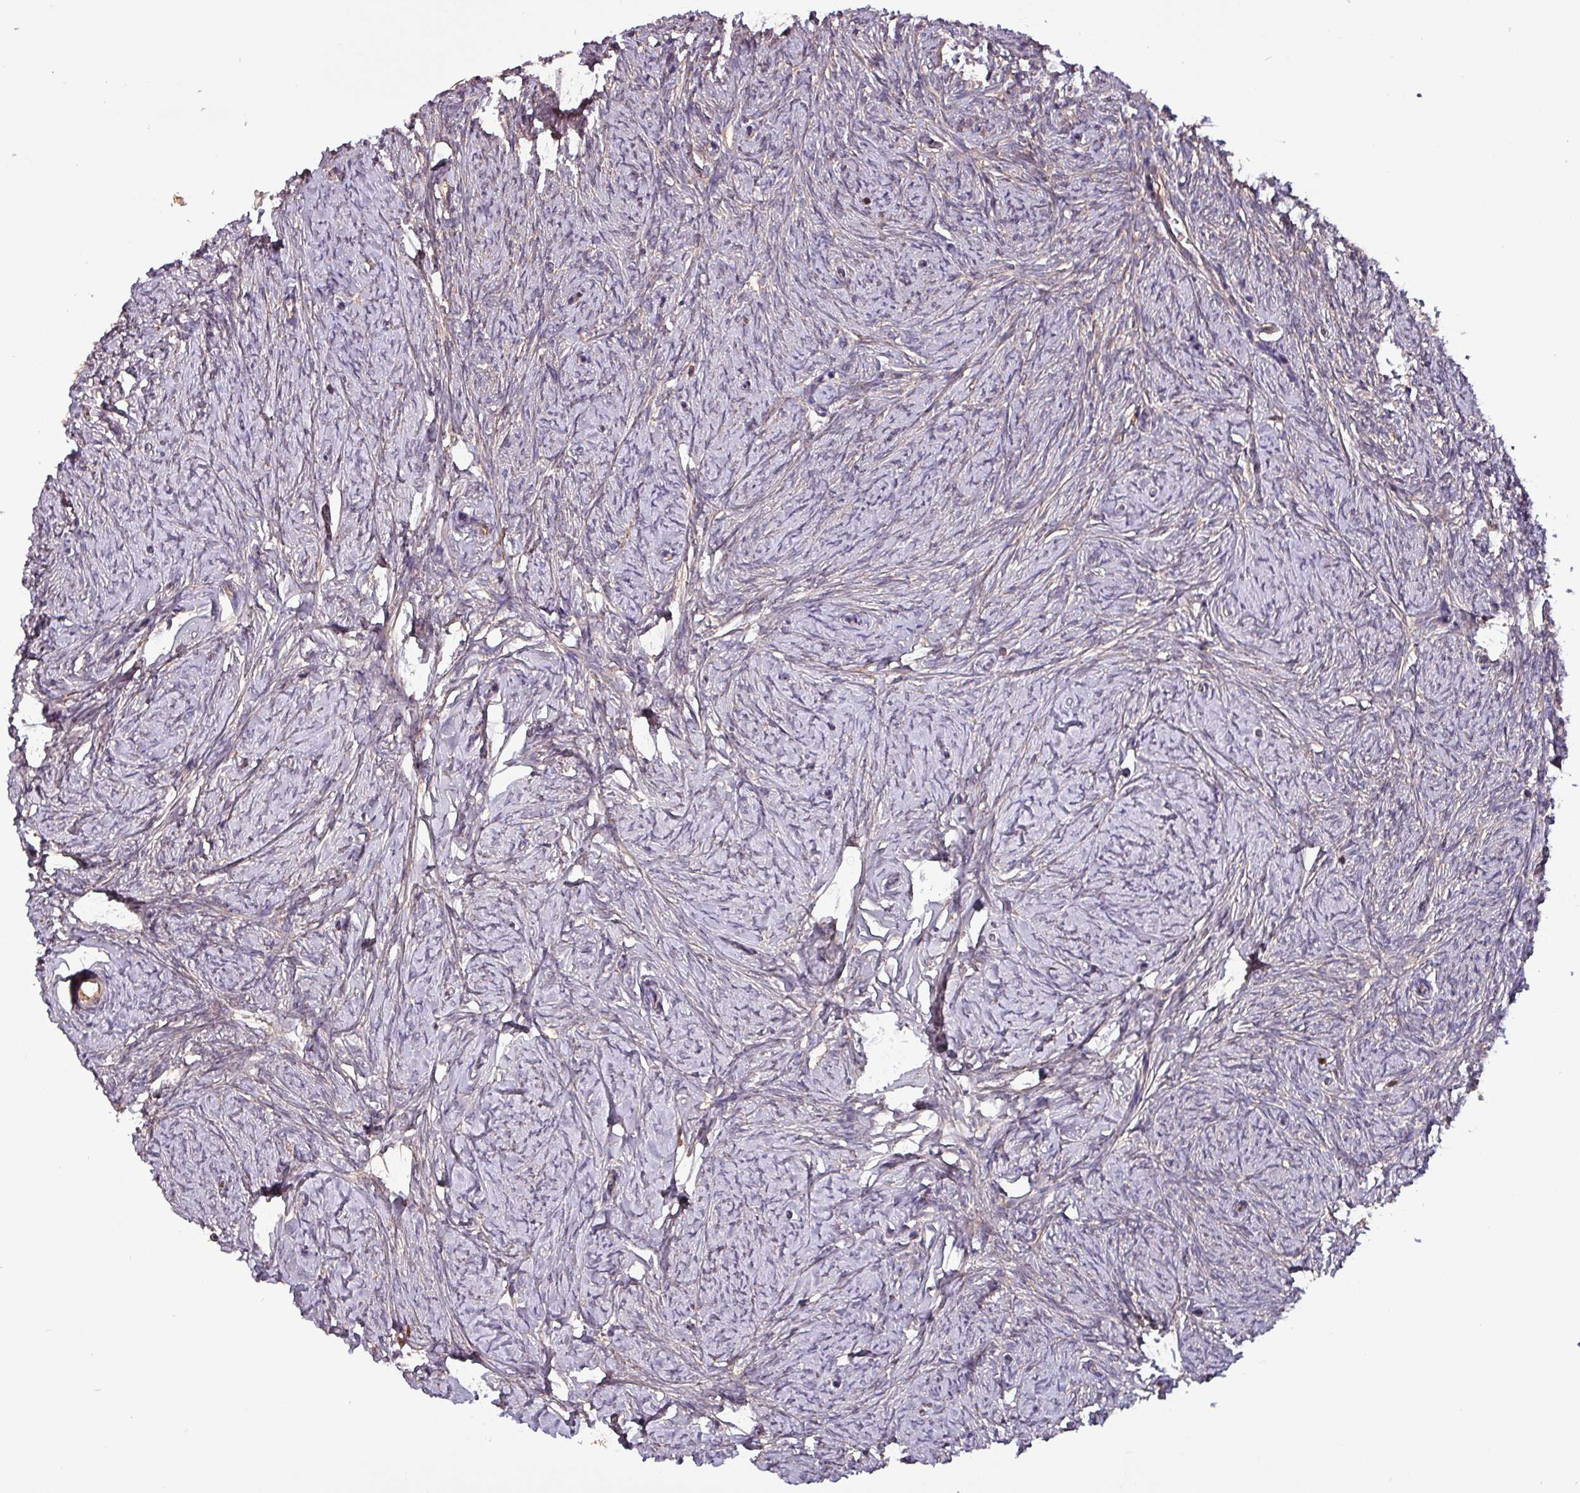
{"staining": {"intensity": "moderate", "quantity": "<25%", "location": "cytoplasmic/membranous"}, "tissue": "ovary", "cell_type": "Ovarian stroma cells", "image_type": "normal", "snomed": [{"axis": "morphology", "description": "Normal tissue, NOS"}, {"axis": "topography", "description": "Ovary"}], "caption": "Immunohistochemical staining of benign ovary exhibits moderate cytoplasmic/membranous protein expression in about <25% of ovarian stroma cells.", "gene": "PAFAH1B2", "patient": {"sex": "female", "age": 44}}